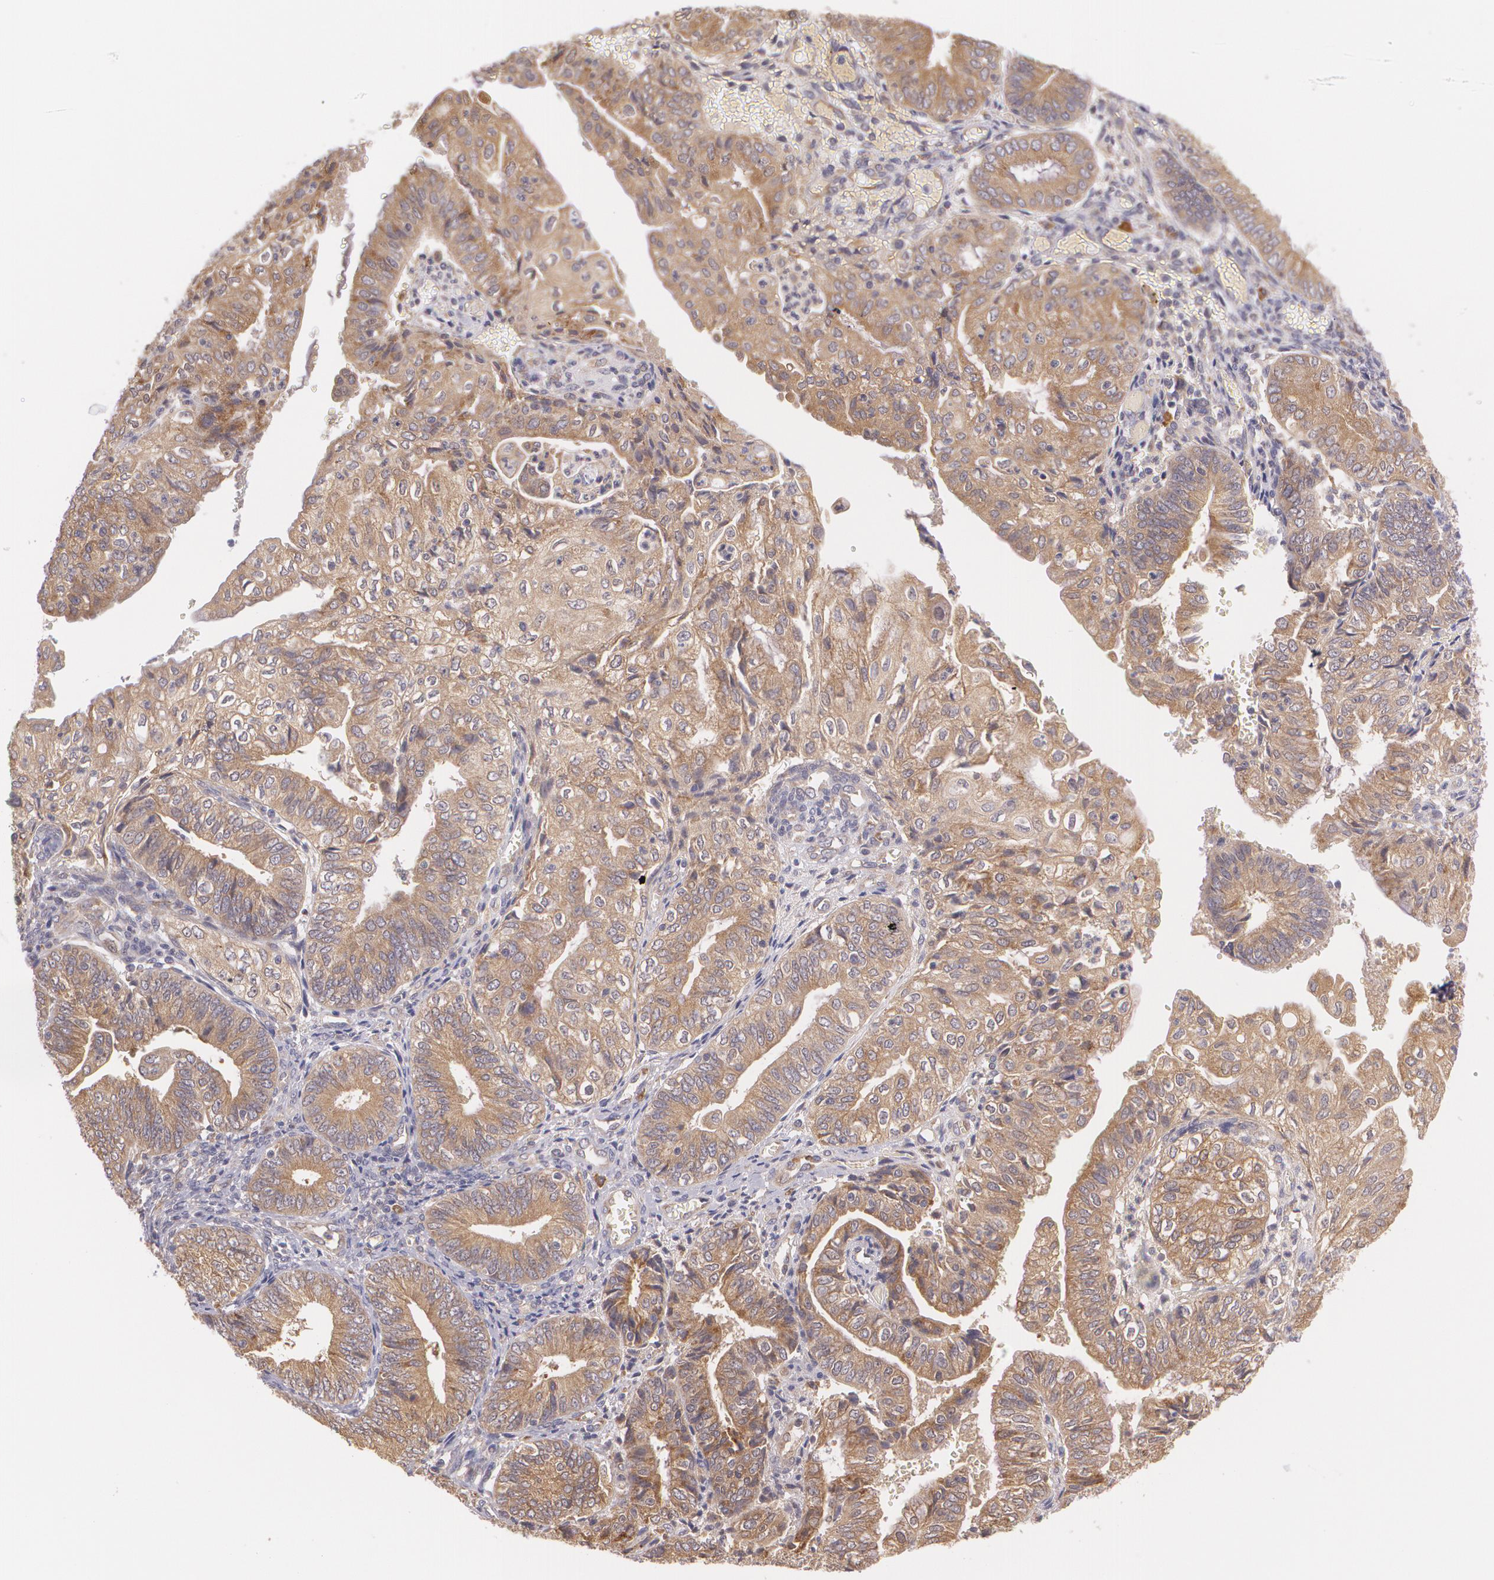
{"staining": {"intensity": "moderate", "quantity": ">75%", "location": "cytoplasmic/membranous"}, "tissue": "endometrial cancer", "cell_type": "Tumor cells", "image_type": "cancer", "snomed": [{"axis": "morphology", "description": "Adenocarcinoma, NOS"}, {"axis": "topography", "description": "Endometrium"}], "caption": "Protein expression analysis of endometrial adenocarcinoma demonstrates moderate cytoplasmic/membranous staining in approximately >75% of tumor cells.", "gene": "CCL17", "patient": {"sex": "female", "age": 55}}